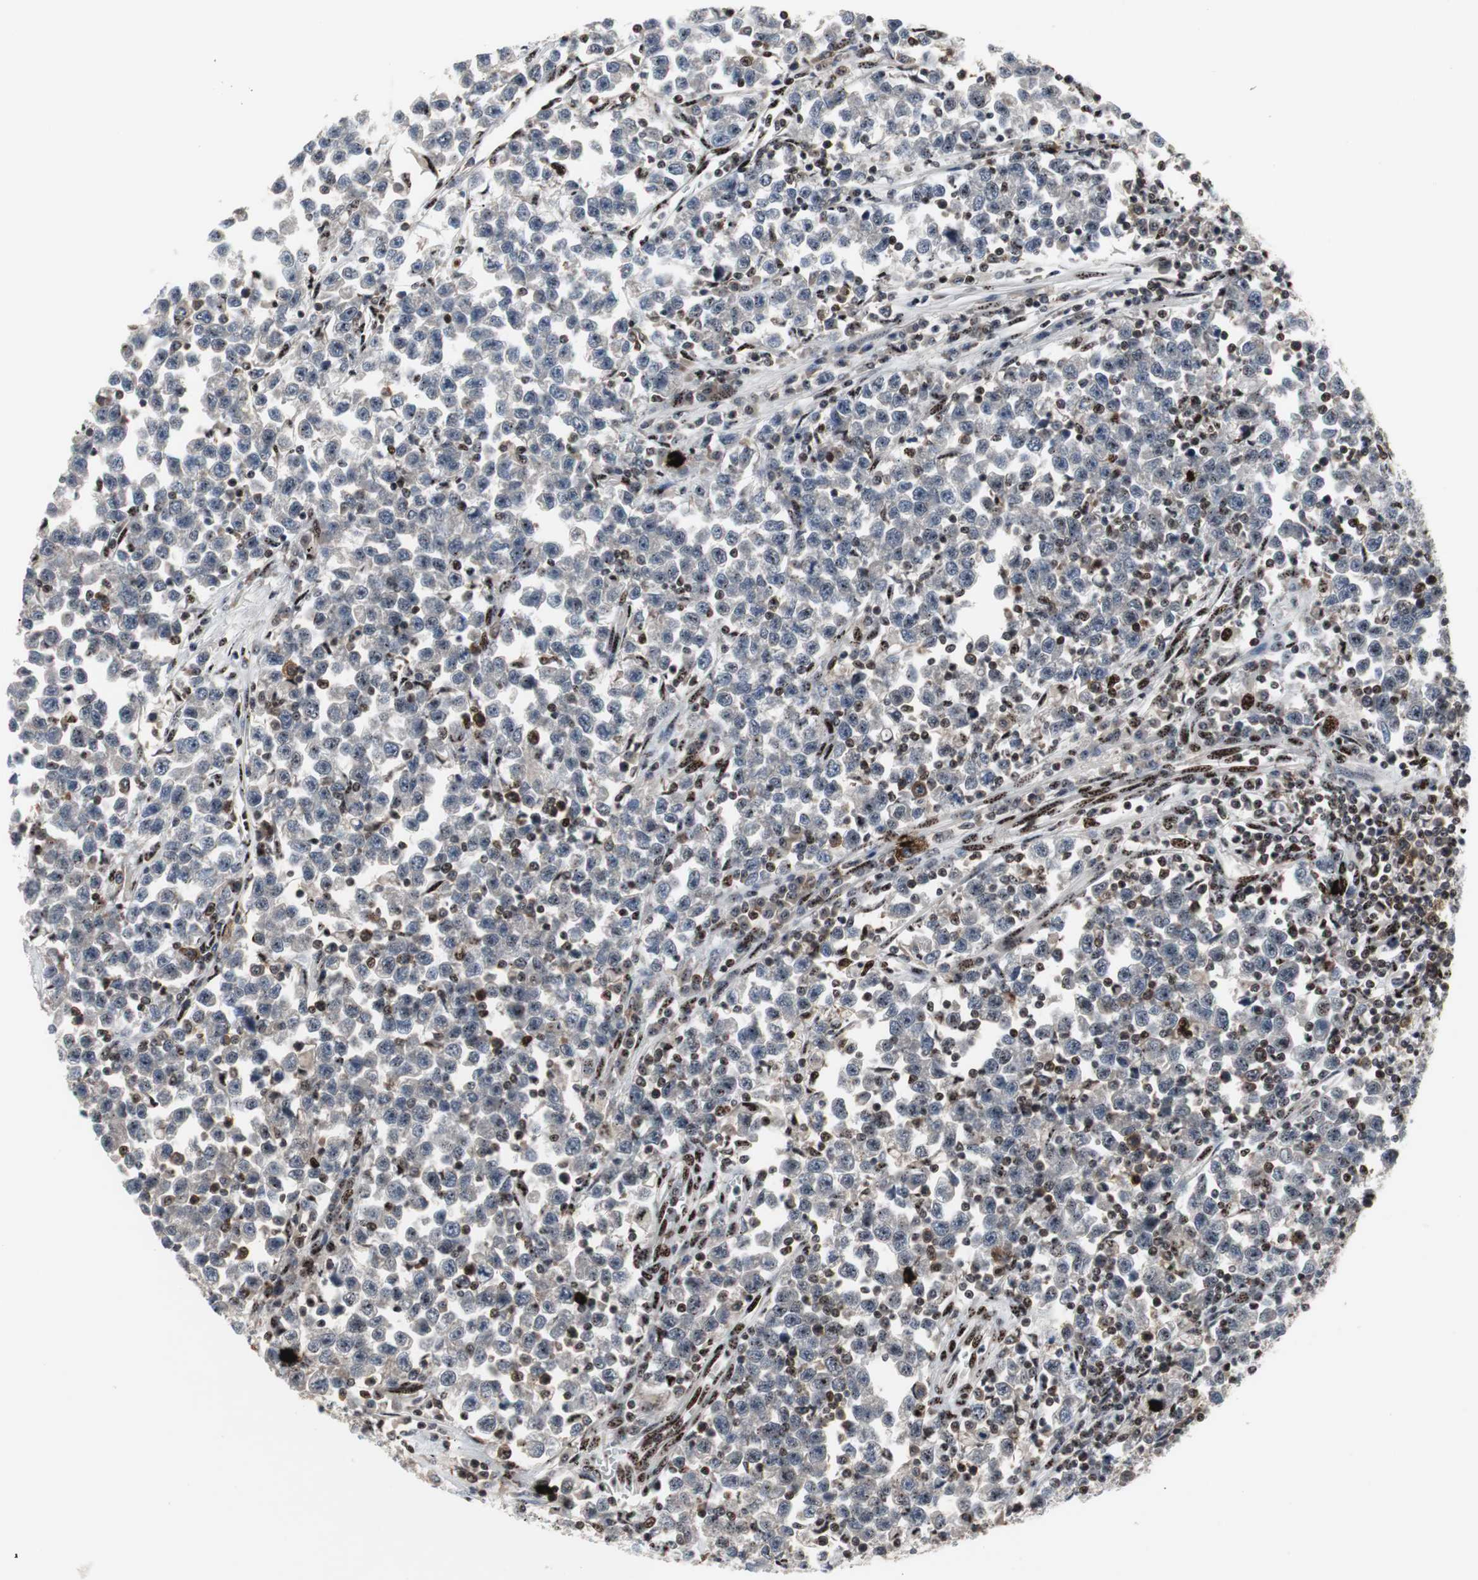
{"staining": {"intensity": "negative", "quantity": "none", "location": "none"}, "tissue": "testis cancer", "cell_type": "Tumor cells", "image_type": "cancer", "snomed": [{"axis": "morphology", "description": "Seminoma, NOS"}, {"axis": "topography", "description": "Testis"}], "caption": "DAB immunohistochemical staining of human seminoma (testis) exhibits no significant expression in tumor cells.", "gene": "GRK2", "patient": {"sex": "male", "age": 43}}